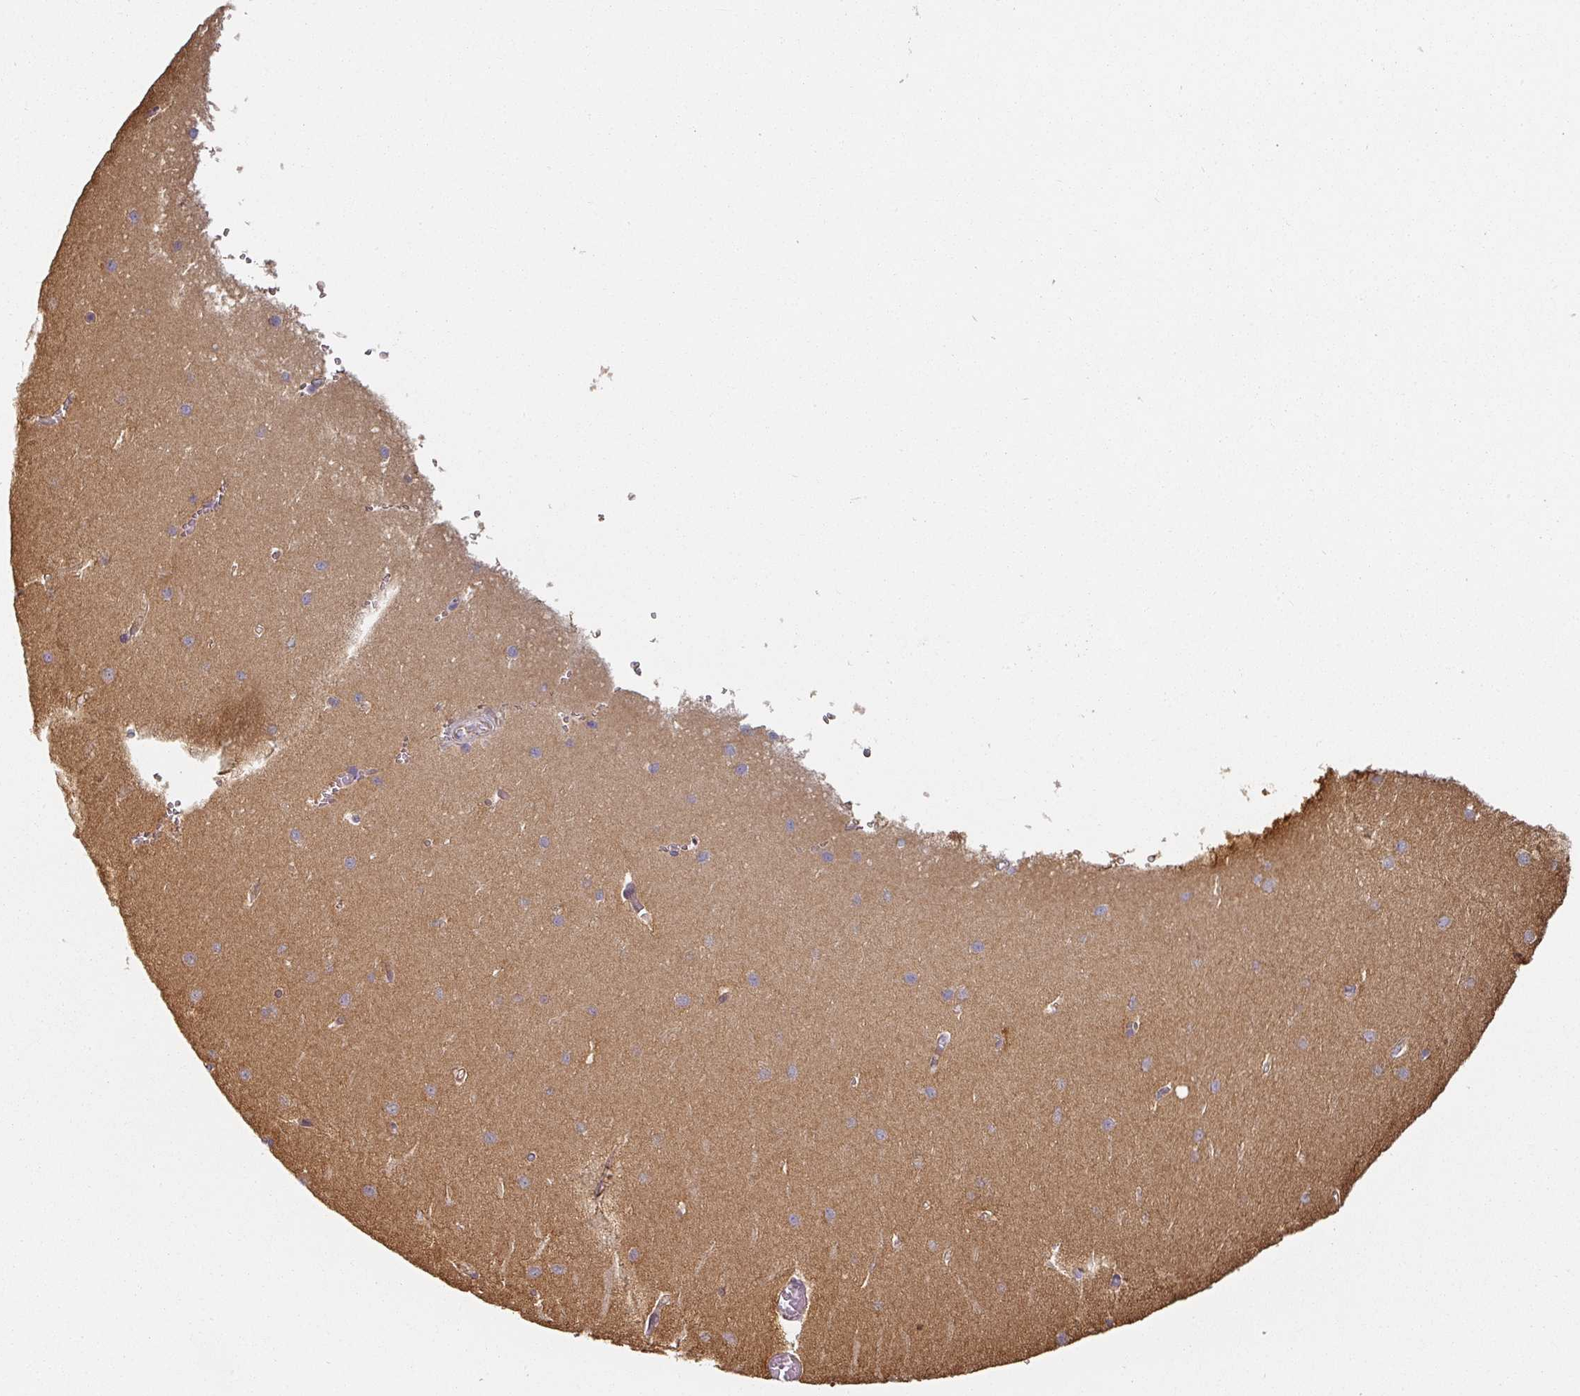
{"staining": {"intensity": "weak", "quantity": "25%-75%", "location": "cytoplasmic/membranous"}, "tissue": "cerebellum", "cell_type": "Cells in granular layer", "image_type": "normal", "snomed": [{"axis": "morphology", "description": "Normal tissue, NOS"}, {"axis": "topography", "description": "Cerebellum"}], "caption": "Immunohistochemical staining of unremarkable cerebellum shows 25%-75% levels of weak cytoplasmic/membranous protein expression in about 25%-75% of cells in granular layer.", "gene": "CEP78", "patient": {"sex": "male", "age": 37}}